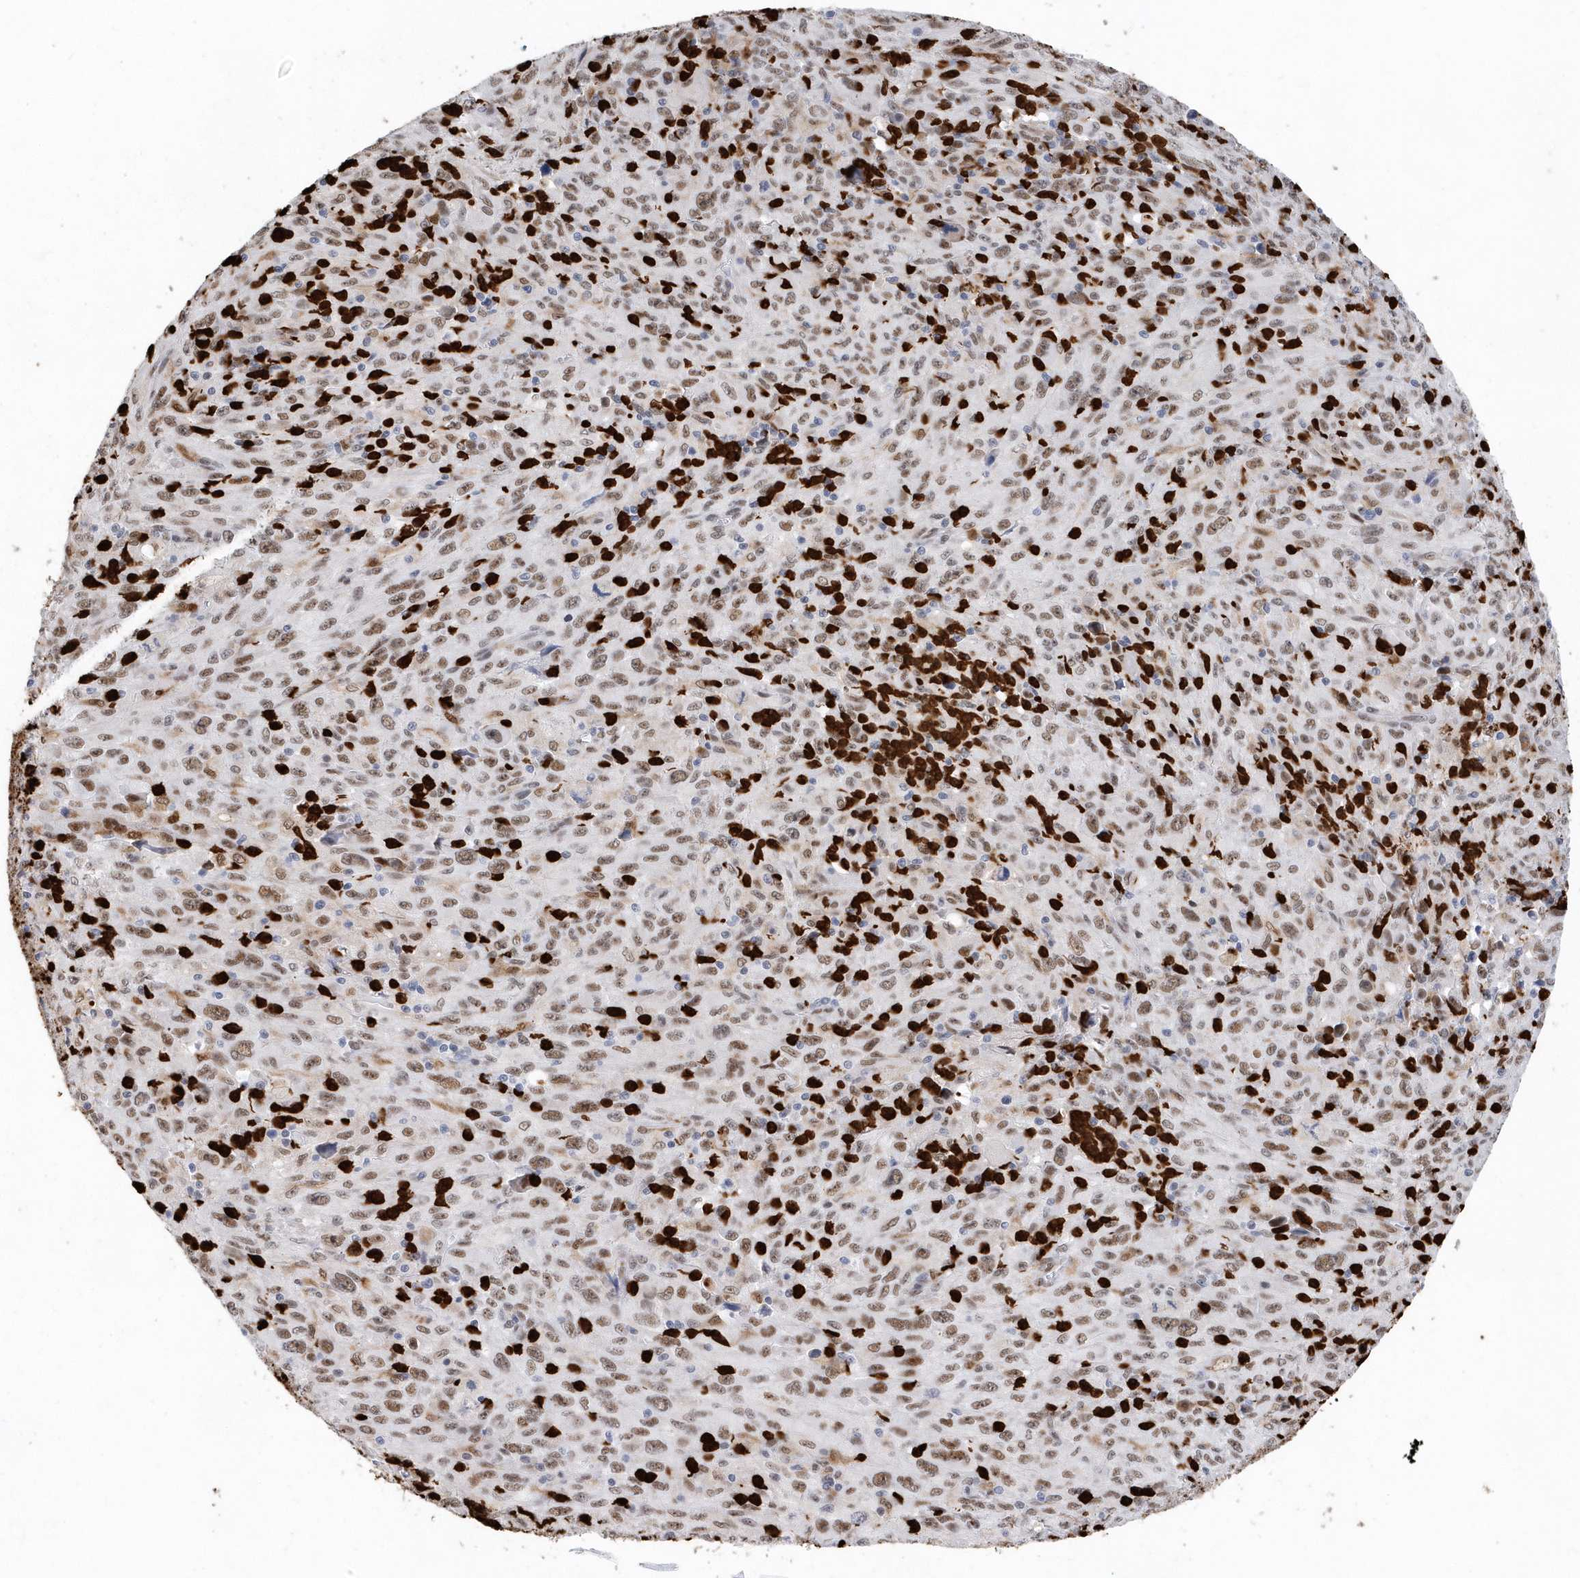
{"staining": {"intensity": "moderate", "quantity": ">75%", "location": "nuclear"}, "tissue": "melanoma", "cell_type": "Tumor cells", "image_type": "cancer", "snomed": [{"axis": "morphology", "description": "Malignant melanoma, Metastatic site"}, {"axis": "topography", "description": "Skin"}], "caption": "Protein expression analysis of human melanoma reveals moderate nuclear staining in approximately >75% of tumor cells. The protein is stained brown, and the nuclei are stained in blue (DAB IHC with brightfield microscopy, high magnification).", "gene": "RPP30", "patient": {"sex": "female", "age": 56}}